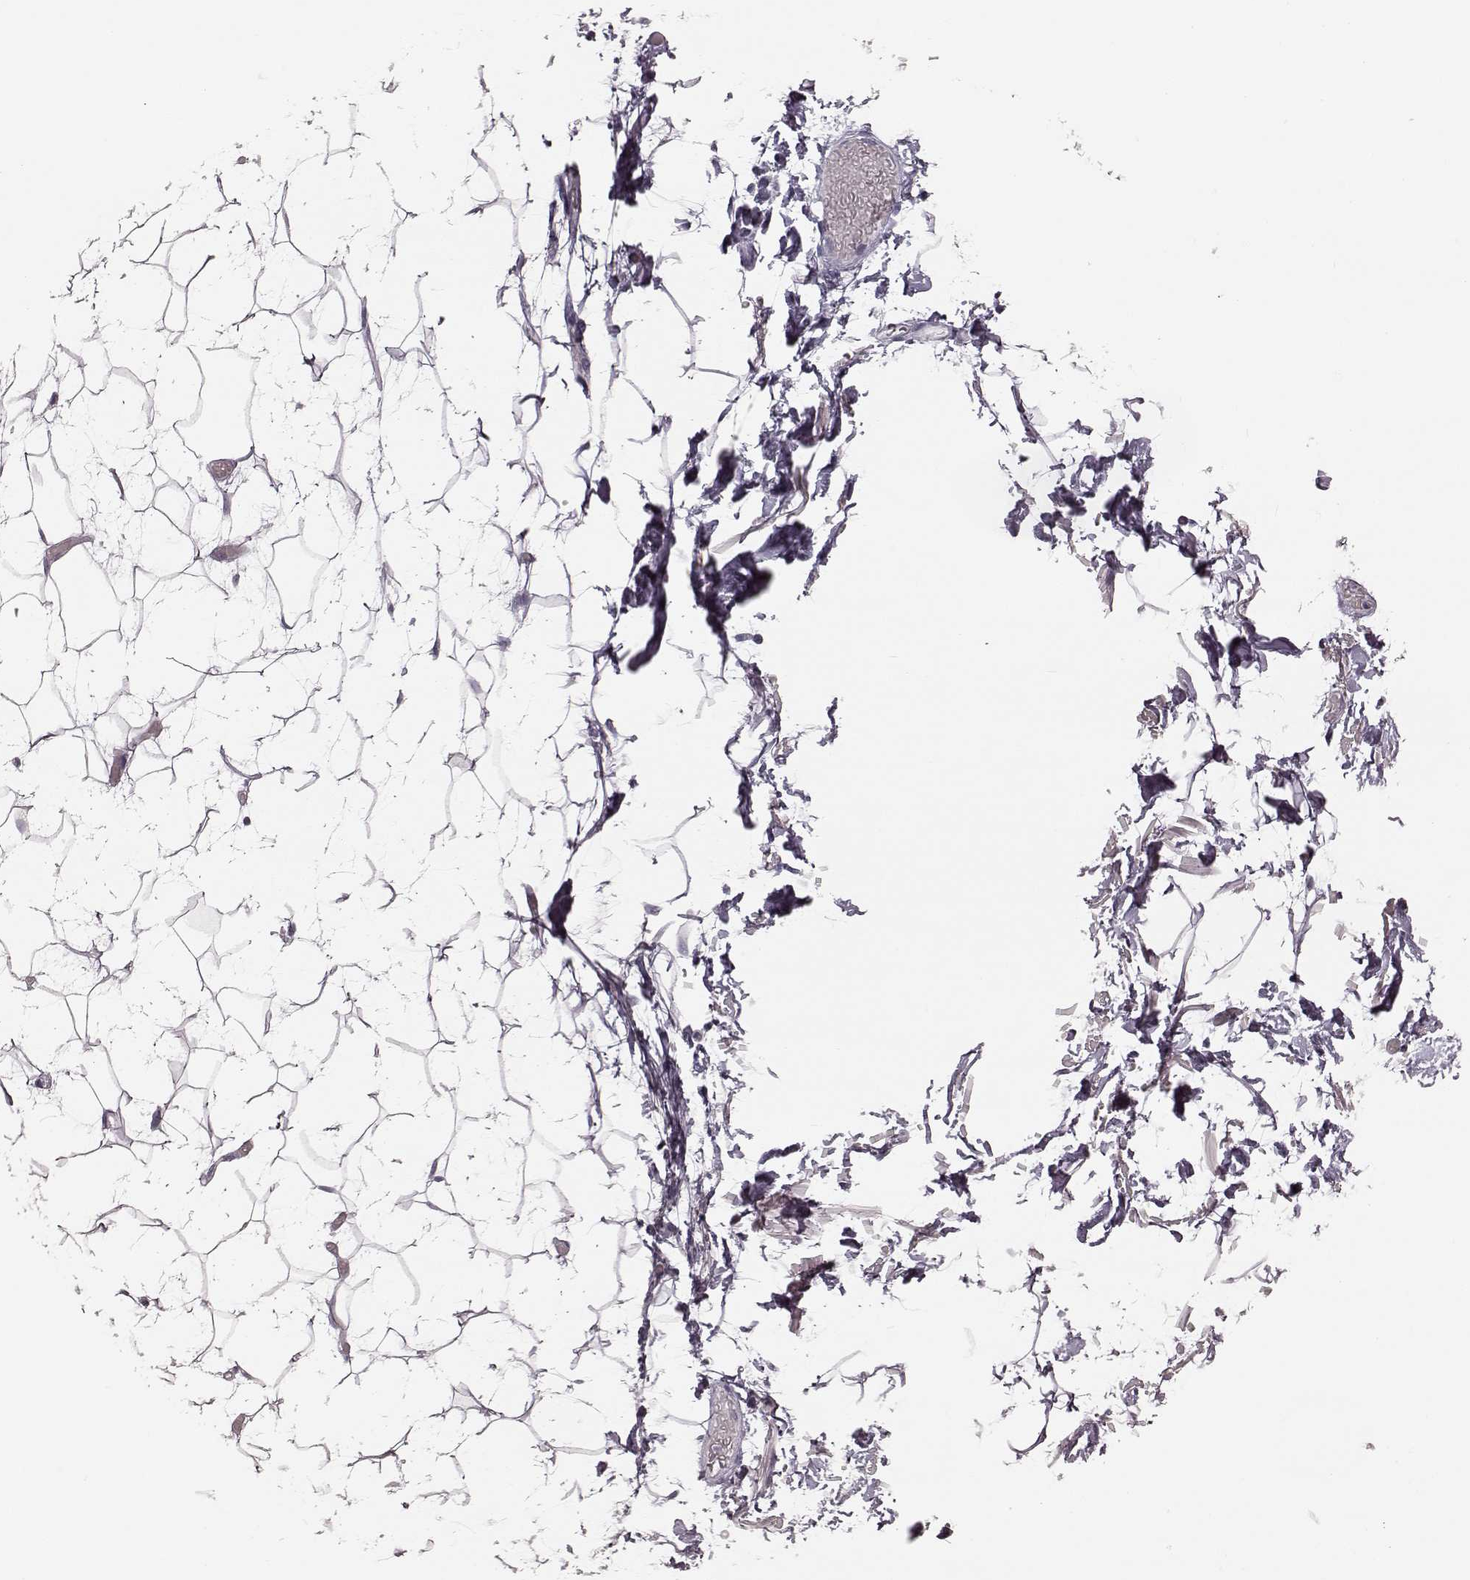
{"staining": {"intensity": "negative", "quantity": "none", "location": "none"}, "tissue": "adipose tissue", "cell_type": "Adipocytes", "image_type": "normal", "snomed": [{"axis": "morphology", "description": "Normal tissue, NOS"}, {"axis": "topography", "description": "Anal"}, {"axis": "topography", "description": "Peripheral nerve tissue"}], "caption": "High magnification brightfield microscopy of benign adipose tissue stained with DAB (3,3'-diaminobenzidine) (brown) and counterstained with hematoxylin (blue): adipocytes show no significant expression. (Immunohistochemistry, brightfield microscopy, high magnification).", "gene": "ZNF433", "patient": {"sex": "male", "age": 78}}